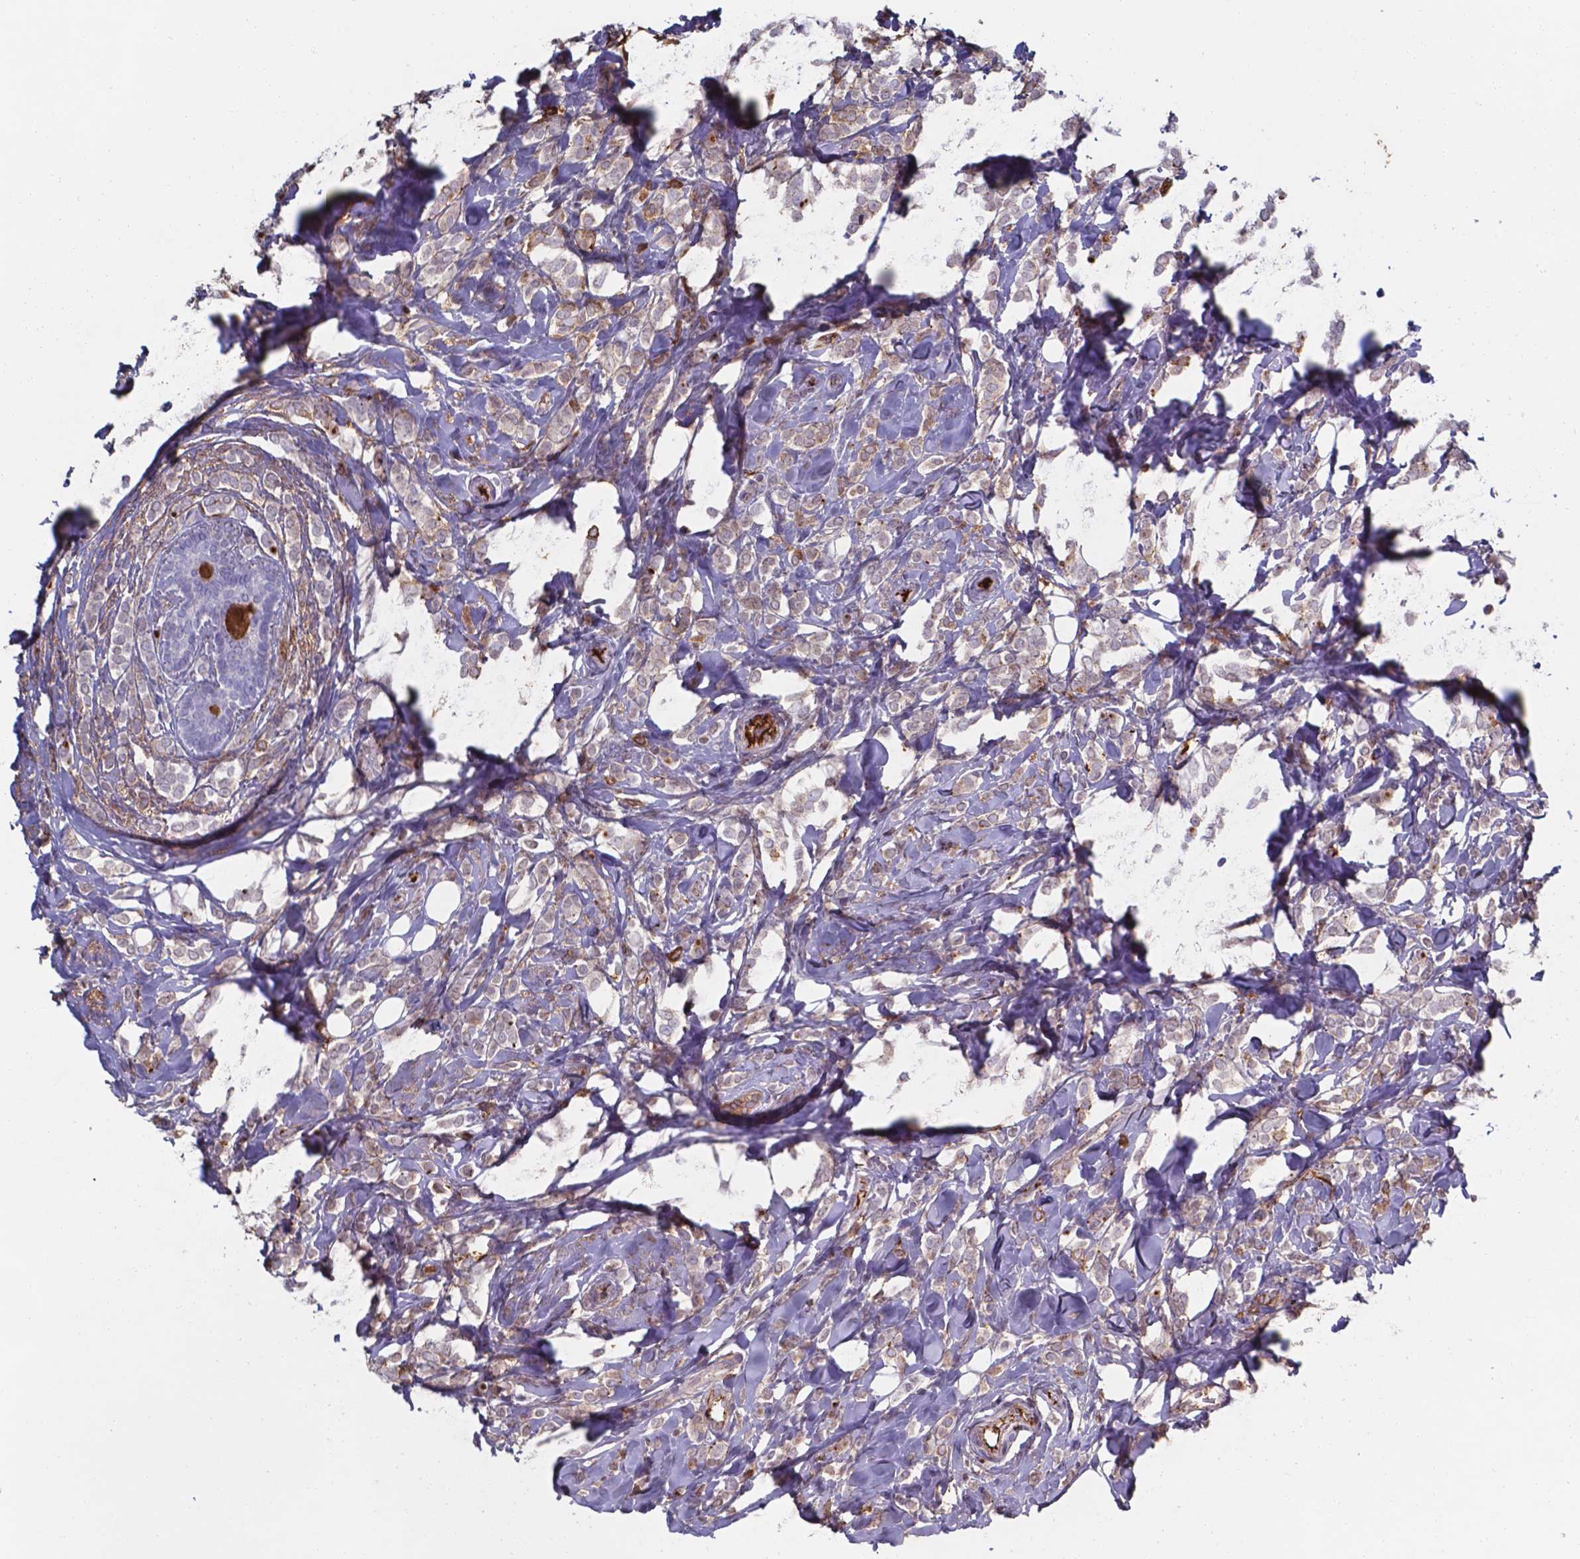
{"staining": {"intensity": "moderate", "quantity": "<25%", "location": "cytoplasmic/membranous"}, "tissue": "breast cancer", "cell_type": "Tumor cells", "image_type": "cancer", "snomed": [{"axis": "morphology", "description": "Lobular carcinoma"}, {"axis": "topography", "description": "Breast"}], "caption": "Immunohistochemistry (IHC) photomicrograph of human breast cancer stained for a protein (brown), which demonstrates low levels of moderate cytoplasmic/membranous positivity in approximately <25% of tumor cells.", "gene": "SERPINA1", "patient": {"sex": "female", "age": 49}}